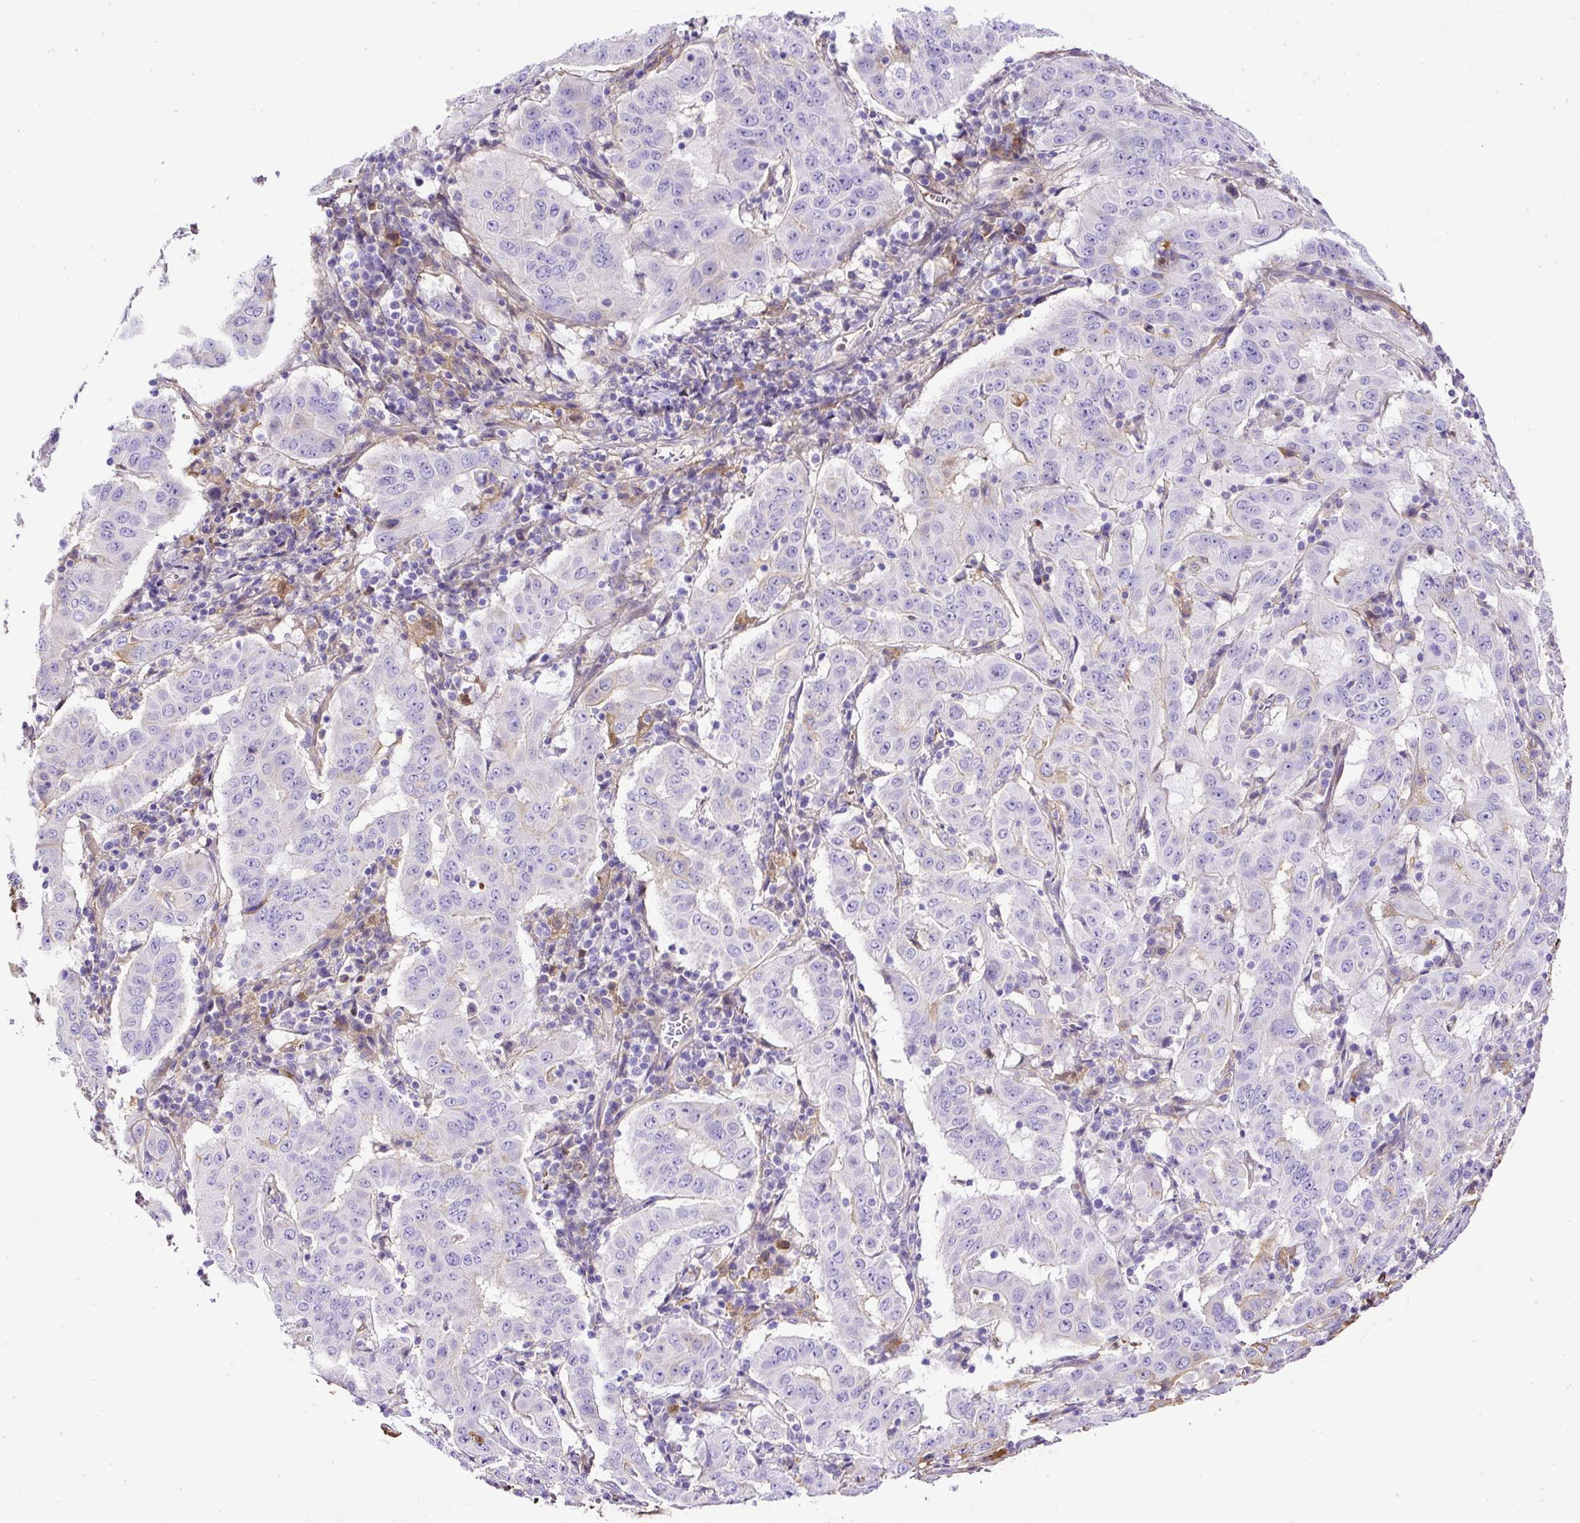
{"staining": {"intensity": "moderate", "quantity": "<25%", "location": "cytoplasmic/membranous"}, "tissue": "pancreatic cancer", "cell_type": "Tumor cells", "image_type": "cancer", "snomed": [{"axis": "morphology", "description": "Adenocarcinoma, NOS"}, {"axis": "topography", "description": "Pancreas"}], "caption": "Moderate cytoplasmic/membranous expression for a protein is appreciated in about <25% of tumor cells of pancreatic adenocarcinoma using immunohistochemistry.", "gene": "CLEC3B", "patient": {"sex": "male", "age": 63}}